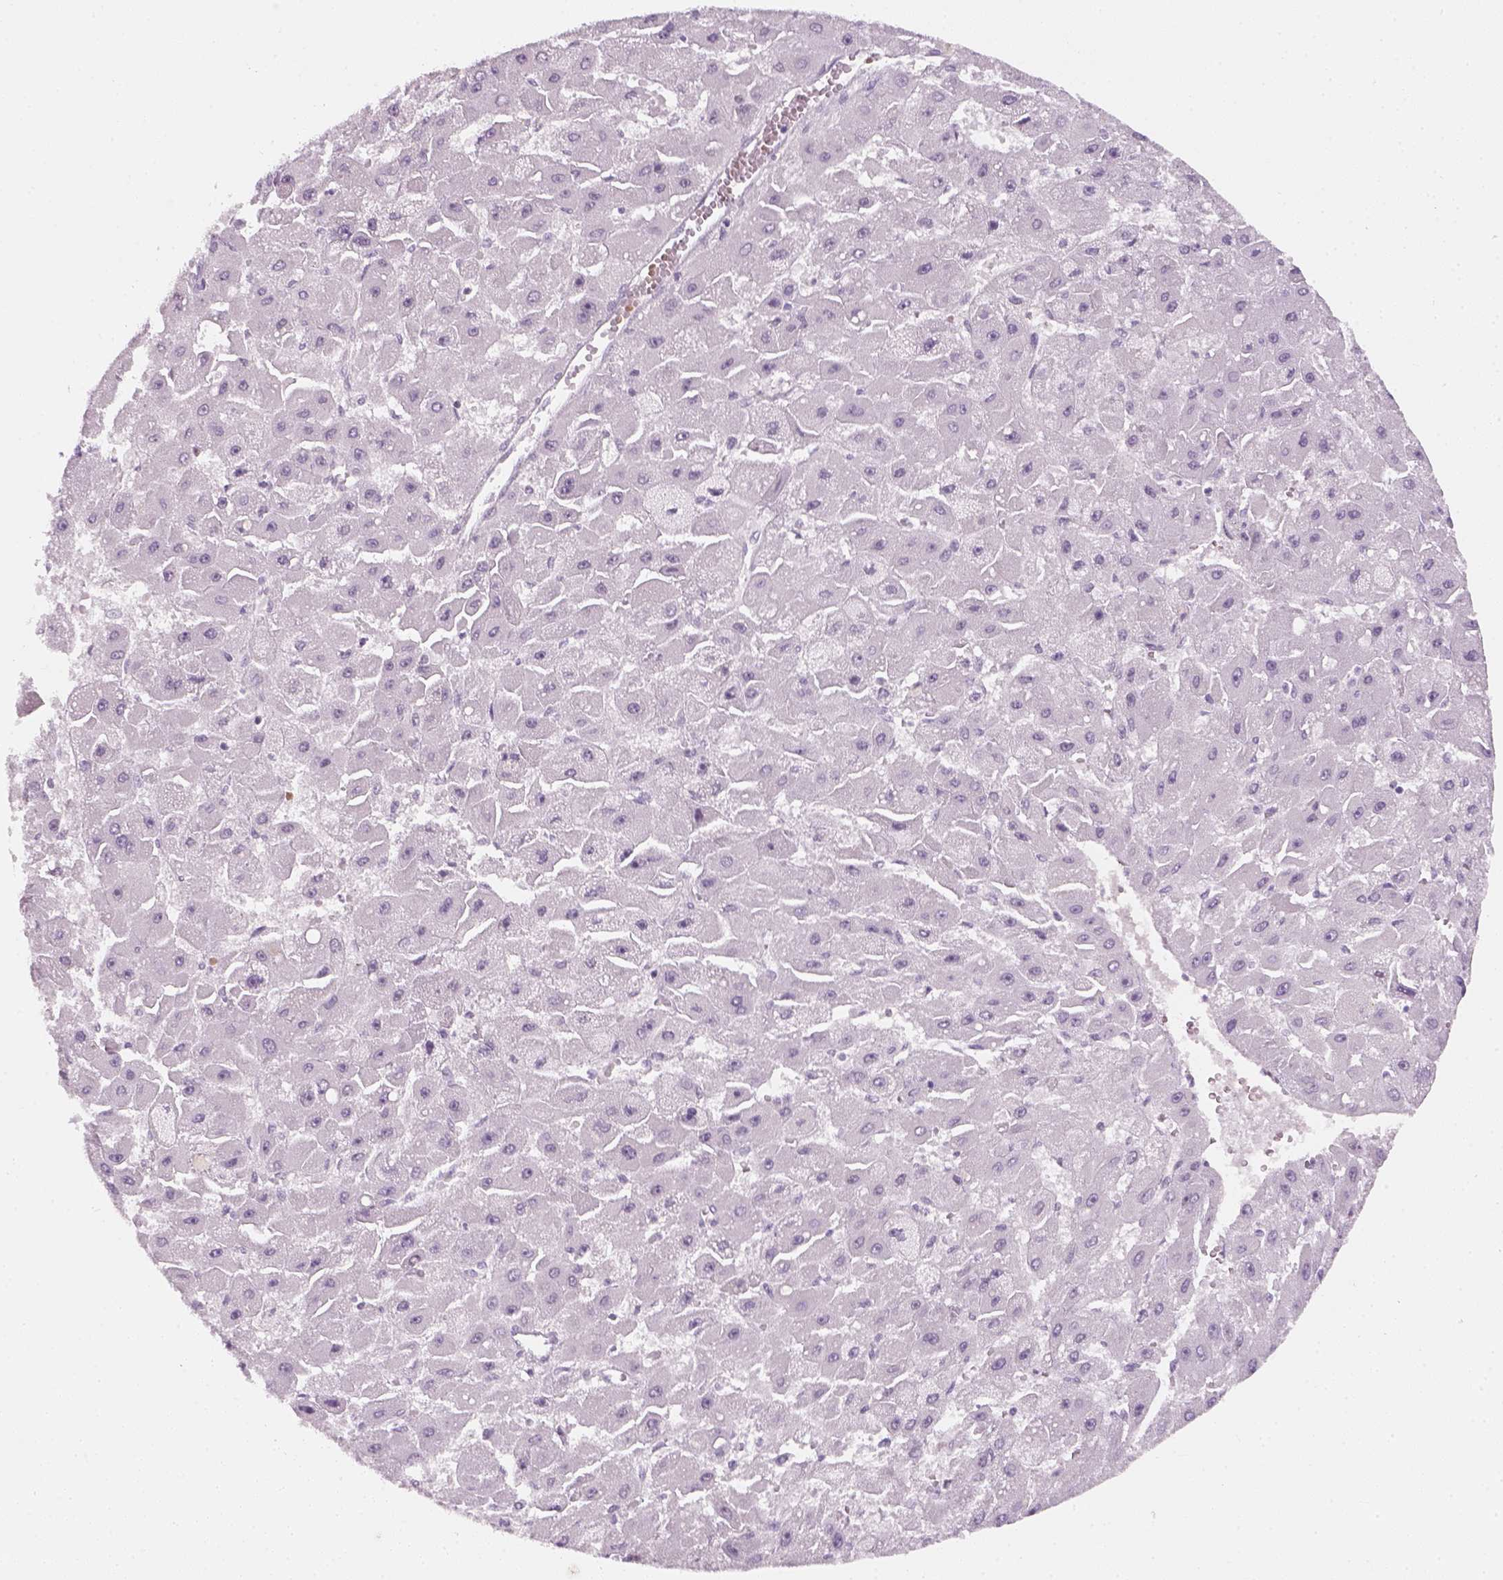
{"staining": {"intensity": "negative", "quantity": "none", "location": "none"}, "tissue": "liver cancer", "cell_type": "Tumor cells", "image_type": "cancer", "snomed": [{"axis": "morphology", "description": "Carcinoma, Hepatocellular, NOS"}, {"axis": "topography", "description": "Liver"}], "caption": "The photomicrograph shows no significant expression in tumor cells of liver cancer (hepatocellular carcinoma).", "gene": "TP53", "patient": {"sex": "female", "age": 25}}